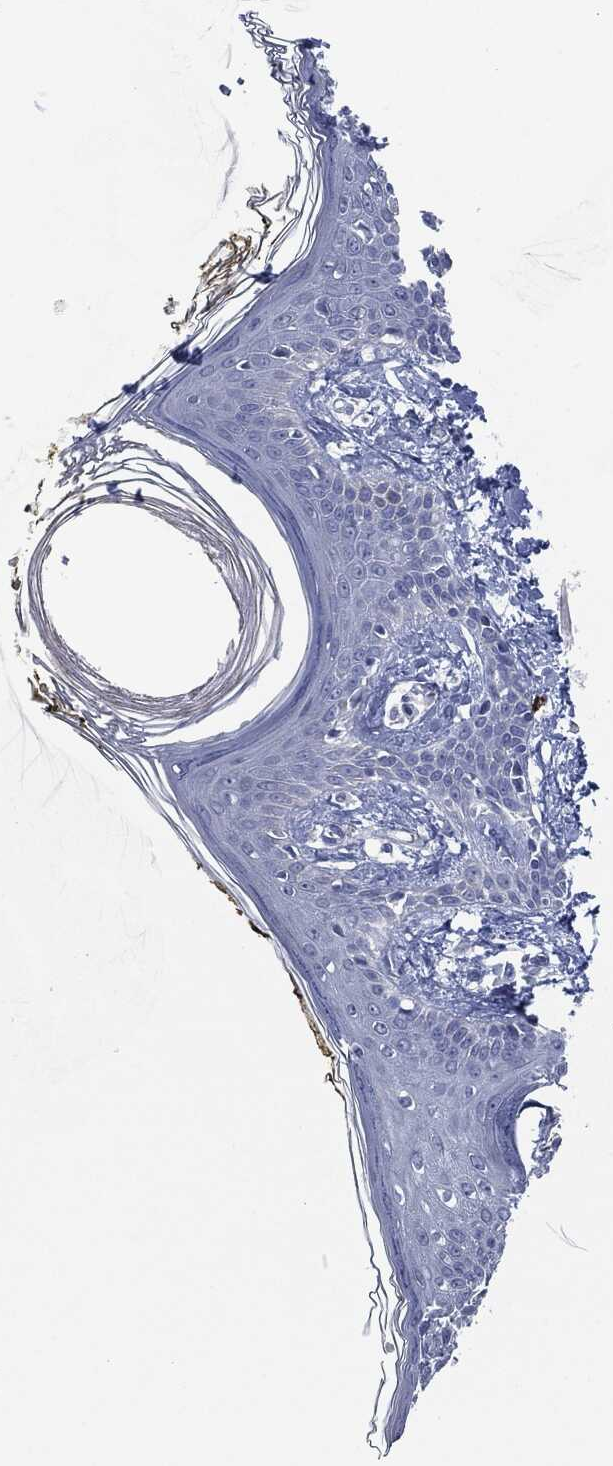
{"staining": {"intensity": "negative", "quantity": "none", "location": "none"}, "tissue": "skin", "cell_type": "Fibroblasts", "image_type": "normal", "snomed": [{"axis": "morphology", "description": "Normal tissue, NOS"}, {"axis": "topography", "description": "Skin"}], "caption": "Skin was stained to show a protein in brown. There is no significant staining in fibroblasts. Brightfield microscopy of immunohistochemistry (IHC) stained with DAB (brown) and hematoxylin (blue), captured at high magnification.", "gene": "MPO", "patient": {"sex": "male", "age": 76}}